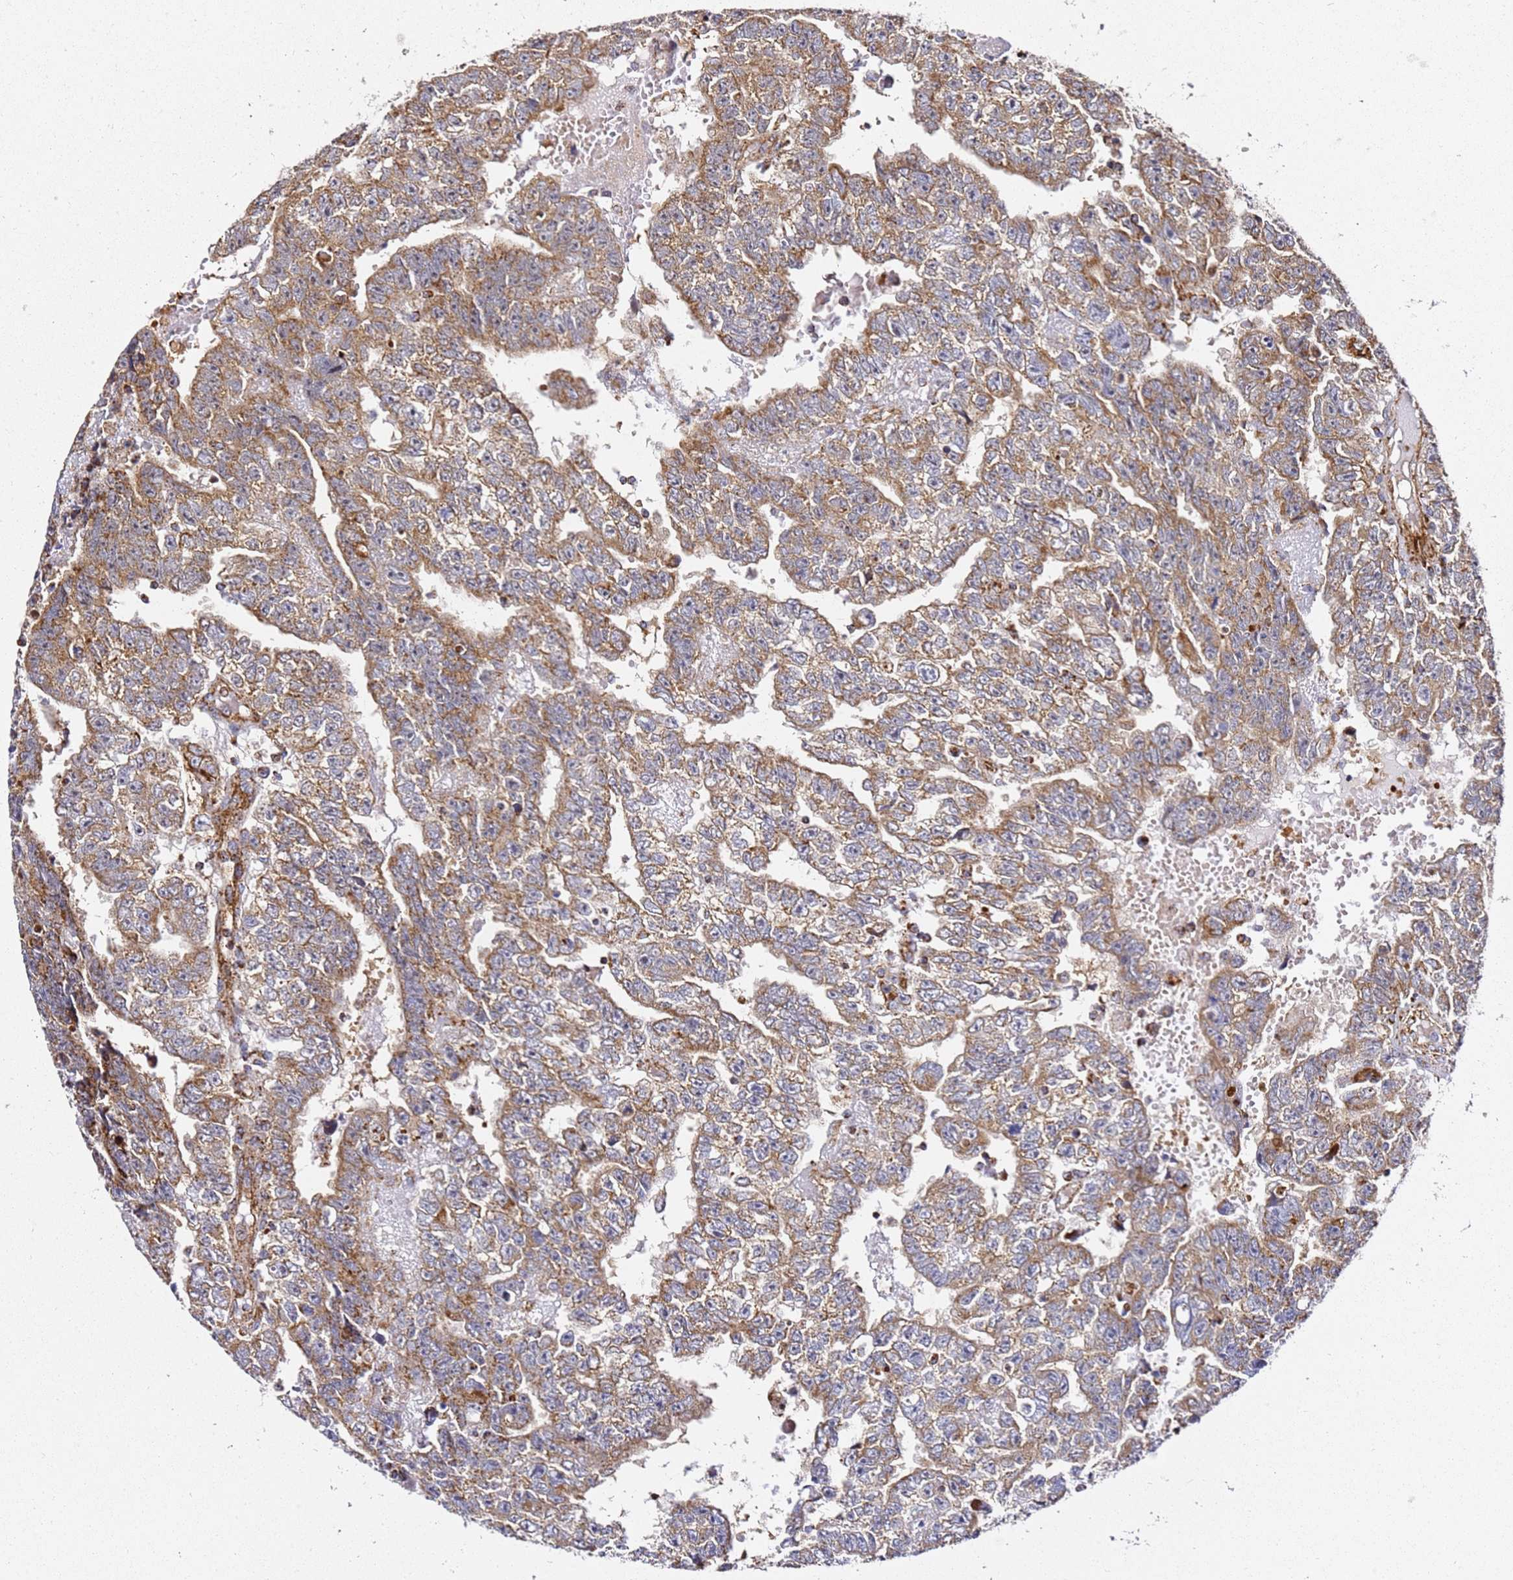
{"staining": {"intensity": "moderate", "quantity": "25%-75%", "location": "cytoplasmic/membranous"}, "tissue": "testis cancer", "cell_type": "Tumor cells", "image_type": "cancer", "snomed": [{"axis": "morphology", "description": "Carcinoma, Embryonal, NOS"}, {"axis": "topography", "description": "Testis"}], "caption": "Embryonal carcinoma (testis) tissue displays moderate cytoplasmic/membranous positivity in approximately 25%-75% of tumor cells", "gene": "NDUFA3", "patient": {"sex": "male", "age": 25}}